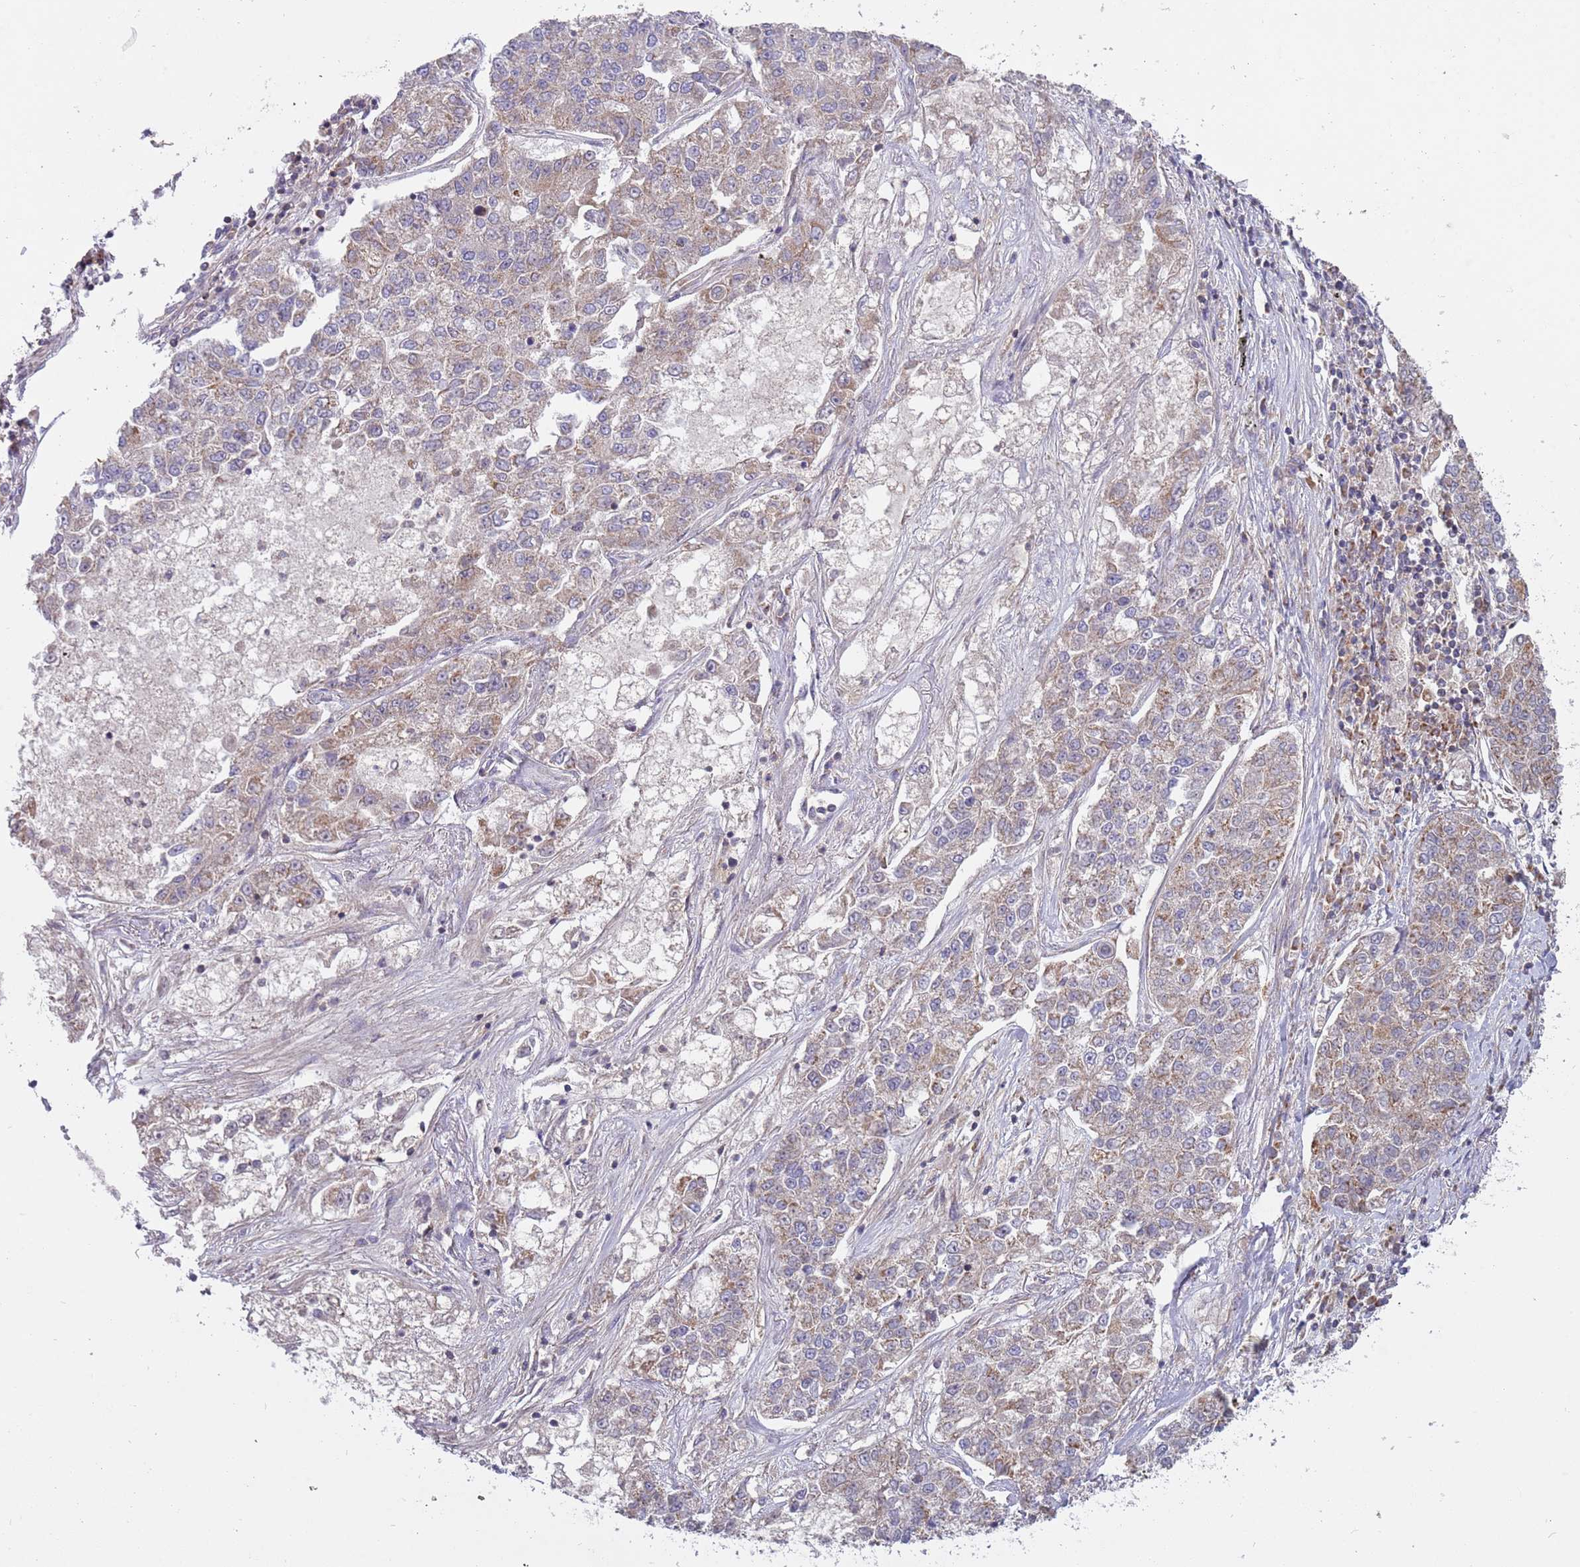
{"staining": {"intensity": "weak", "quantity": ">75%", "location": "cytoplasmic/membranous"}, "tissue": "lung cancer", "cell_type": "Tumor cells", "image_type": "cancer", "snomed": [{"axis": "morphology", "description": "Adenocarcinoma, NOS"}, {"axis": "topography", "description": "Lung"}], "caption": "Lung cancer stained for a protein demonstrates weak cytoplasmic/membranous positivity in tumor cells.", "gene": "IRS4", "patient": {"sex": "male", "age": 49}}